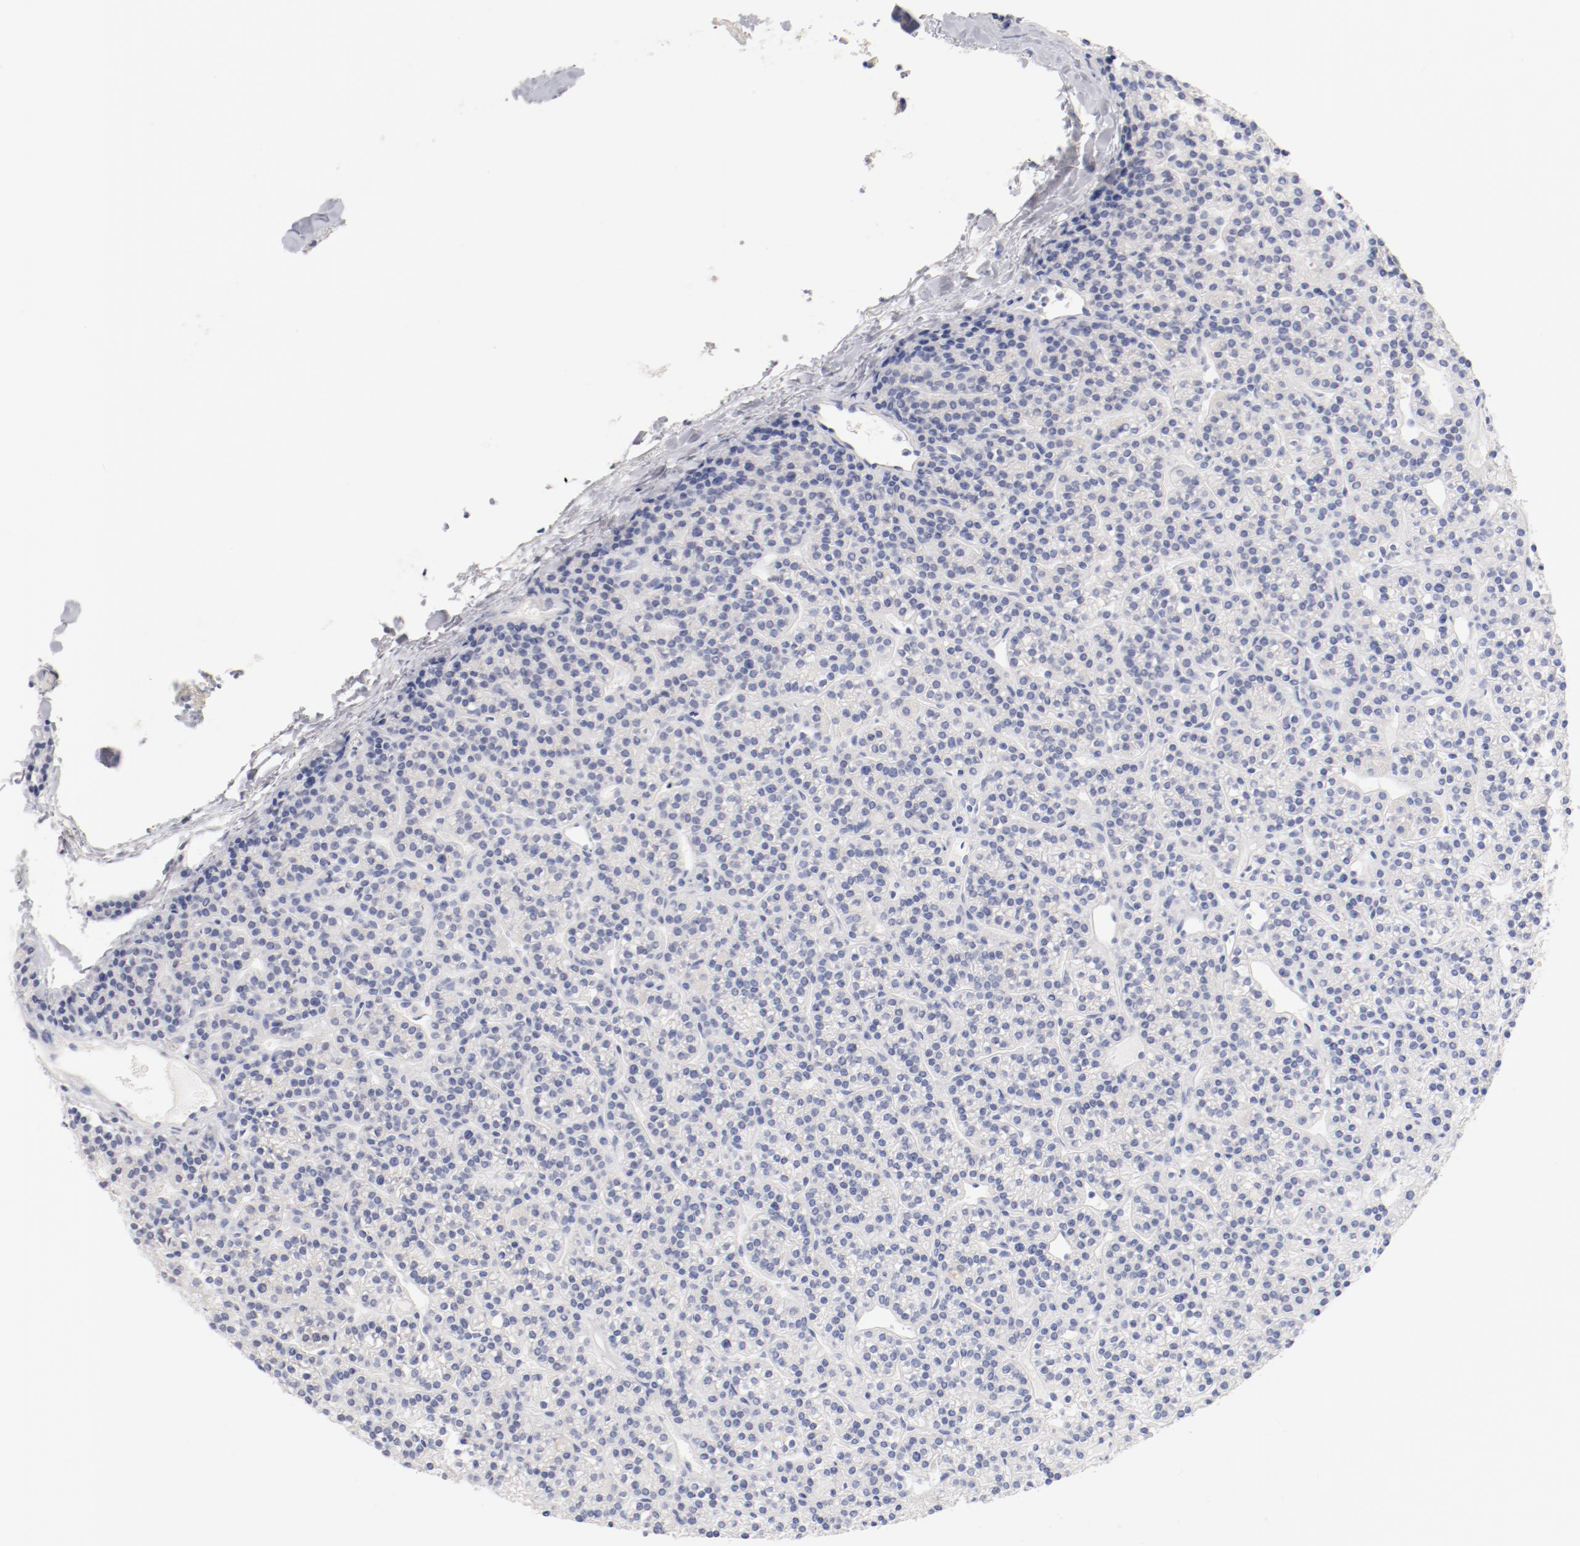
{"staining": {"intensity": "weak", "quantity": "25%-75%", "location": "cytoplasmic/membranous"}, "tissue": "parathyroid gland", "cell_type": "Glandular cells", "image_type": "normal", "snomed": [{"axis": "morphology", "description": "Normal tissue, NOS"}, {"axis": "topography", "description": "Parathyroid gland"}], "caption": "Parathyroid gland was stained to show a protein in brown. There is low levels of weak cytoplasmic/membranous expression in approximately 25%-75% of glandular cells. (DAB (3,3'-diaminobenzidine) IHC with brightfield microscopy, high magnification).", "gene": "HOMER1", "patient": {"sex": "female", "age": 50}}